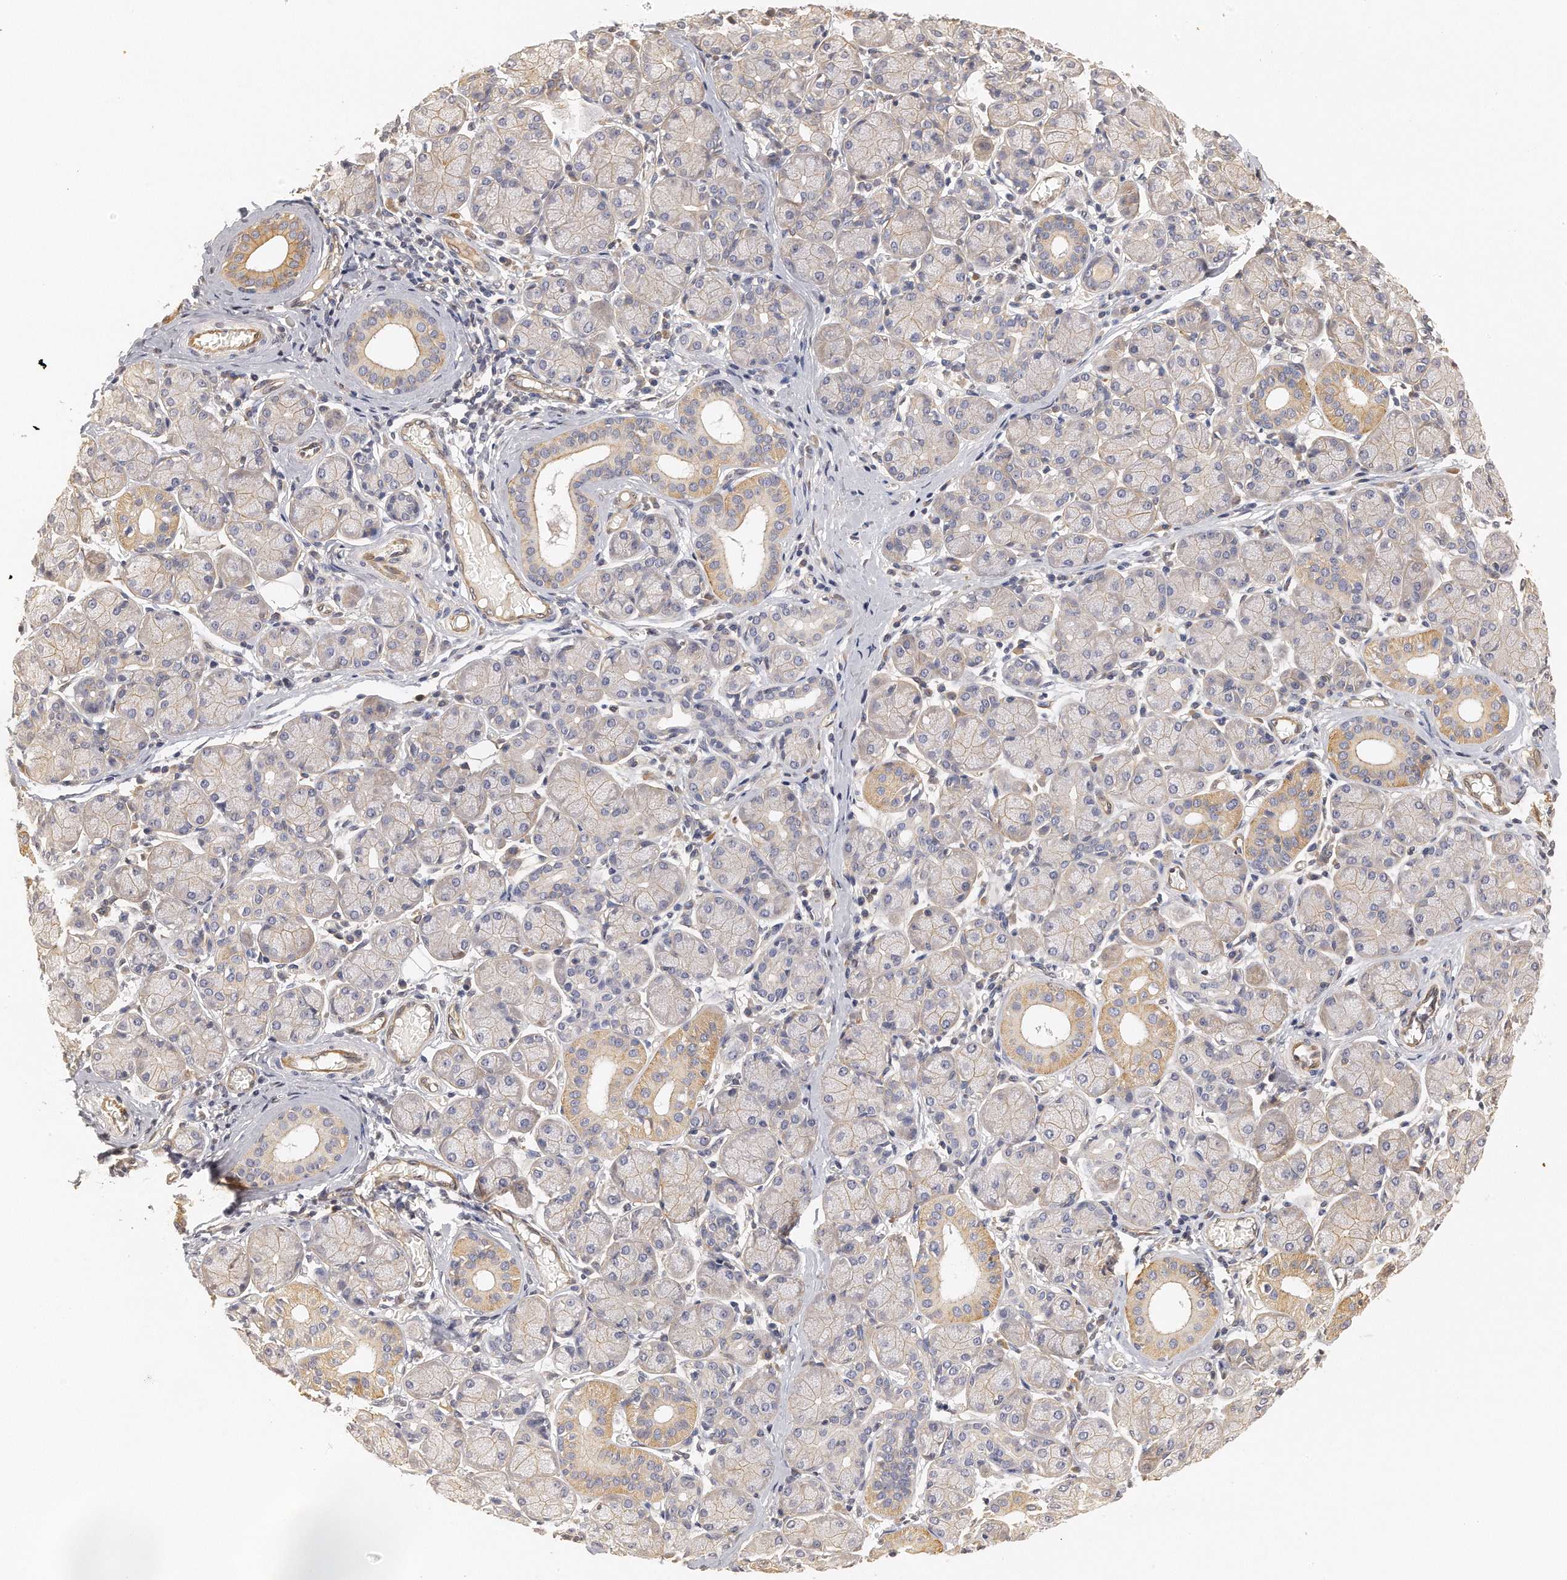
{"staining": {"intensity": "moderate", "quantity": "<25%", "location": "cytoplasmic/membranous"}, "tissue": "salivary gland", "cell_type": "Glandular cells", "image_type": "normal", "snomed": [{"axis": "morphology", "description": "Normal tissue, NOS"}, {"axis": "topography", "description": "Salivary gland"}], "caption": "Benign salivary gland displays moderate cytoplasmic/membranous expression in about <25% of glandular cells (DAB (3,3'-diaminobenzidine) IHC with brightfield microscopy, high magnification)..", "gene": "CHST7", "patient": {"sex": "female", "age": 24}}